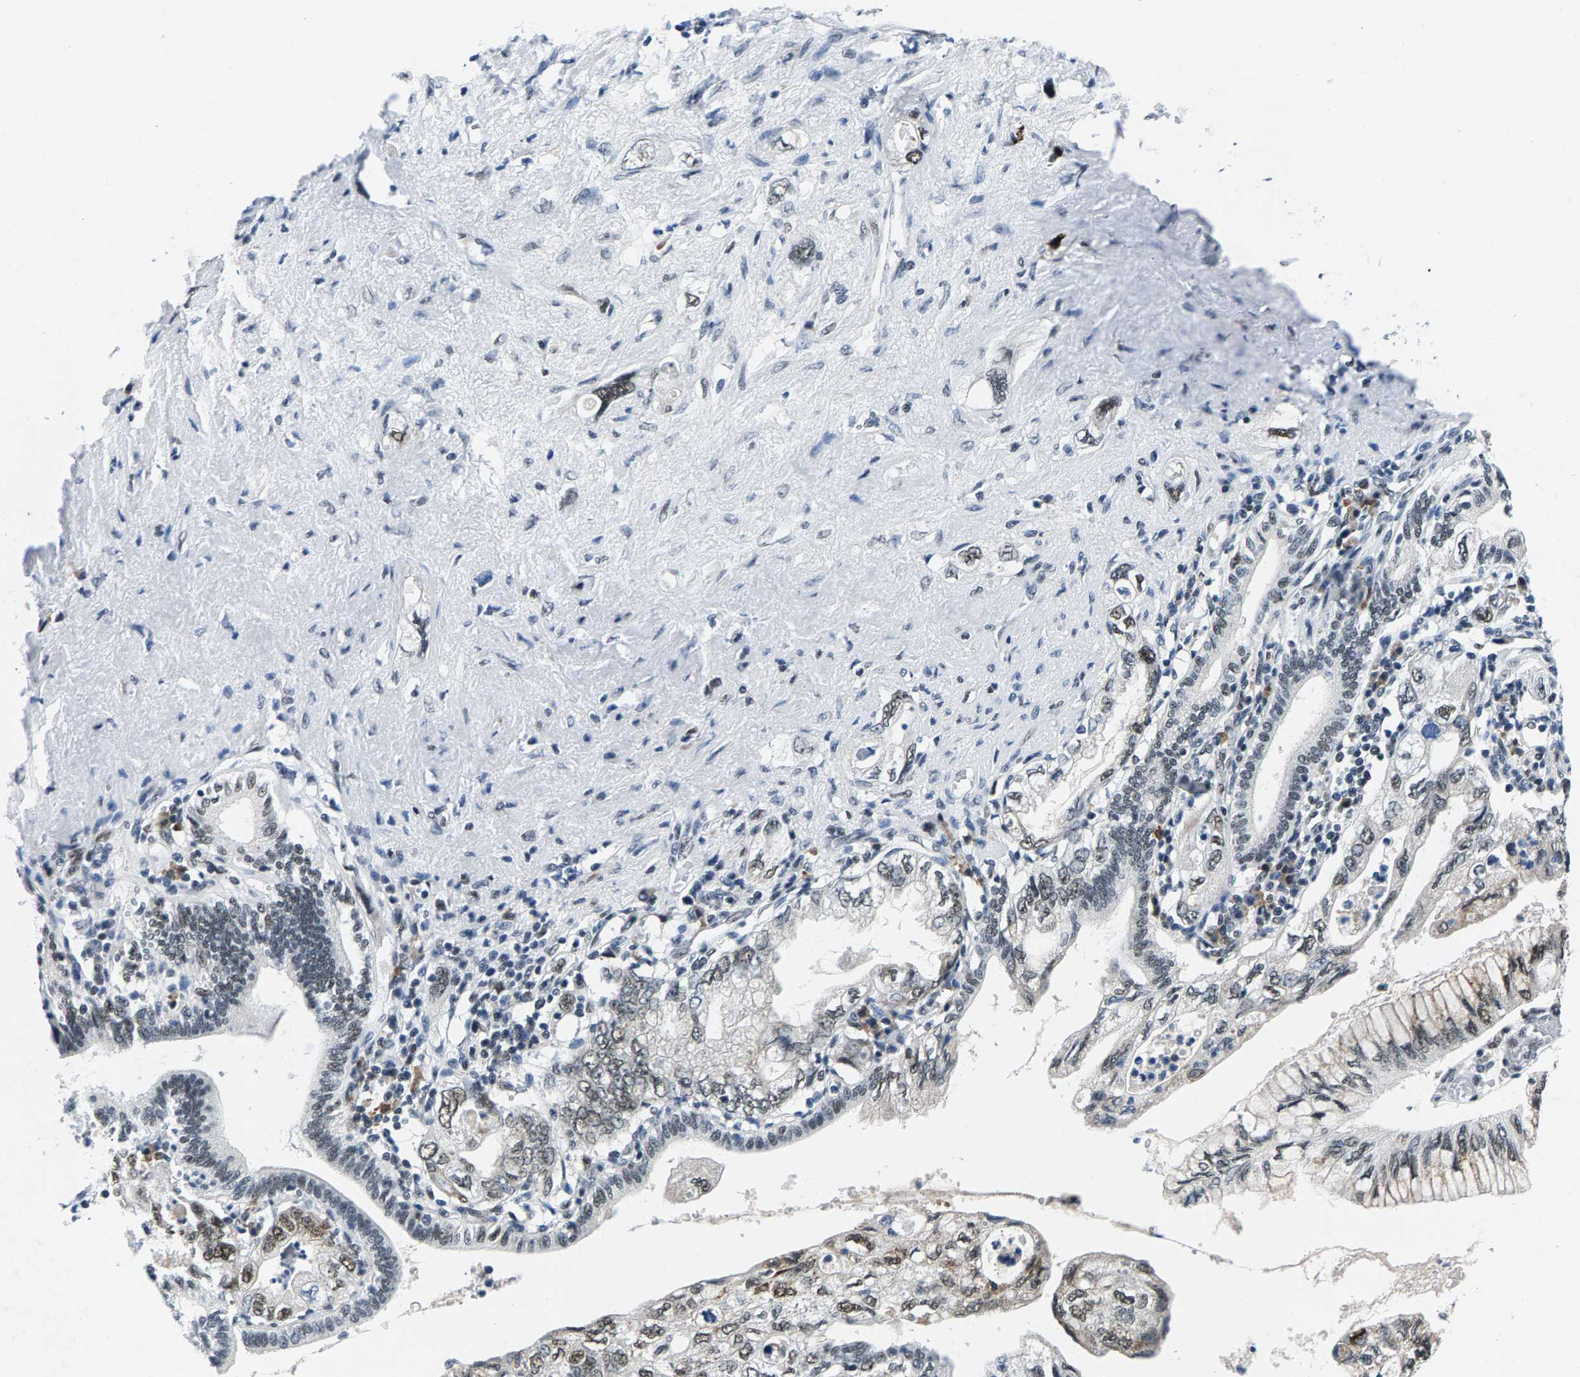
{"staining": {"intensity": "moderate", "quantity": "25%-75%", "location": "cytoplasmic/membranous,nuclear"}, "tissue": "pancreatic cancer", "cell_type": "Tumor cells", "image_type": "cancer", "snomed": [{"axis": "morphology", "description": "Adenocarcinoma, NOS"}, {"axis": "topography", "description": "Pancreas"}], "caption": "Protein staining of pancreatic cancer tissue reveals moderate cytoplasmic/membranous and nuclear expression in about 25%-75% of tumor cells.", "gene": "ATF2", "patient": {"sex": "female", "age": 73}}